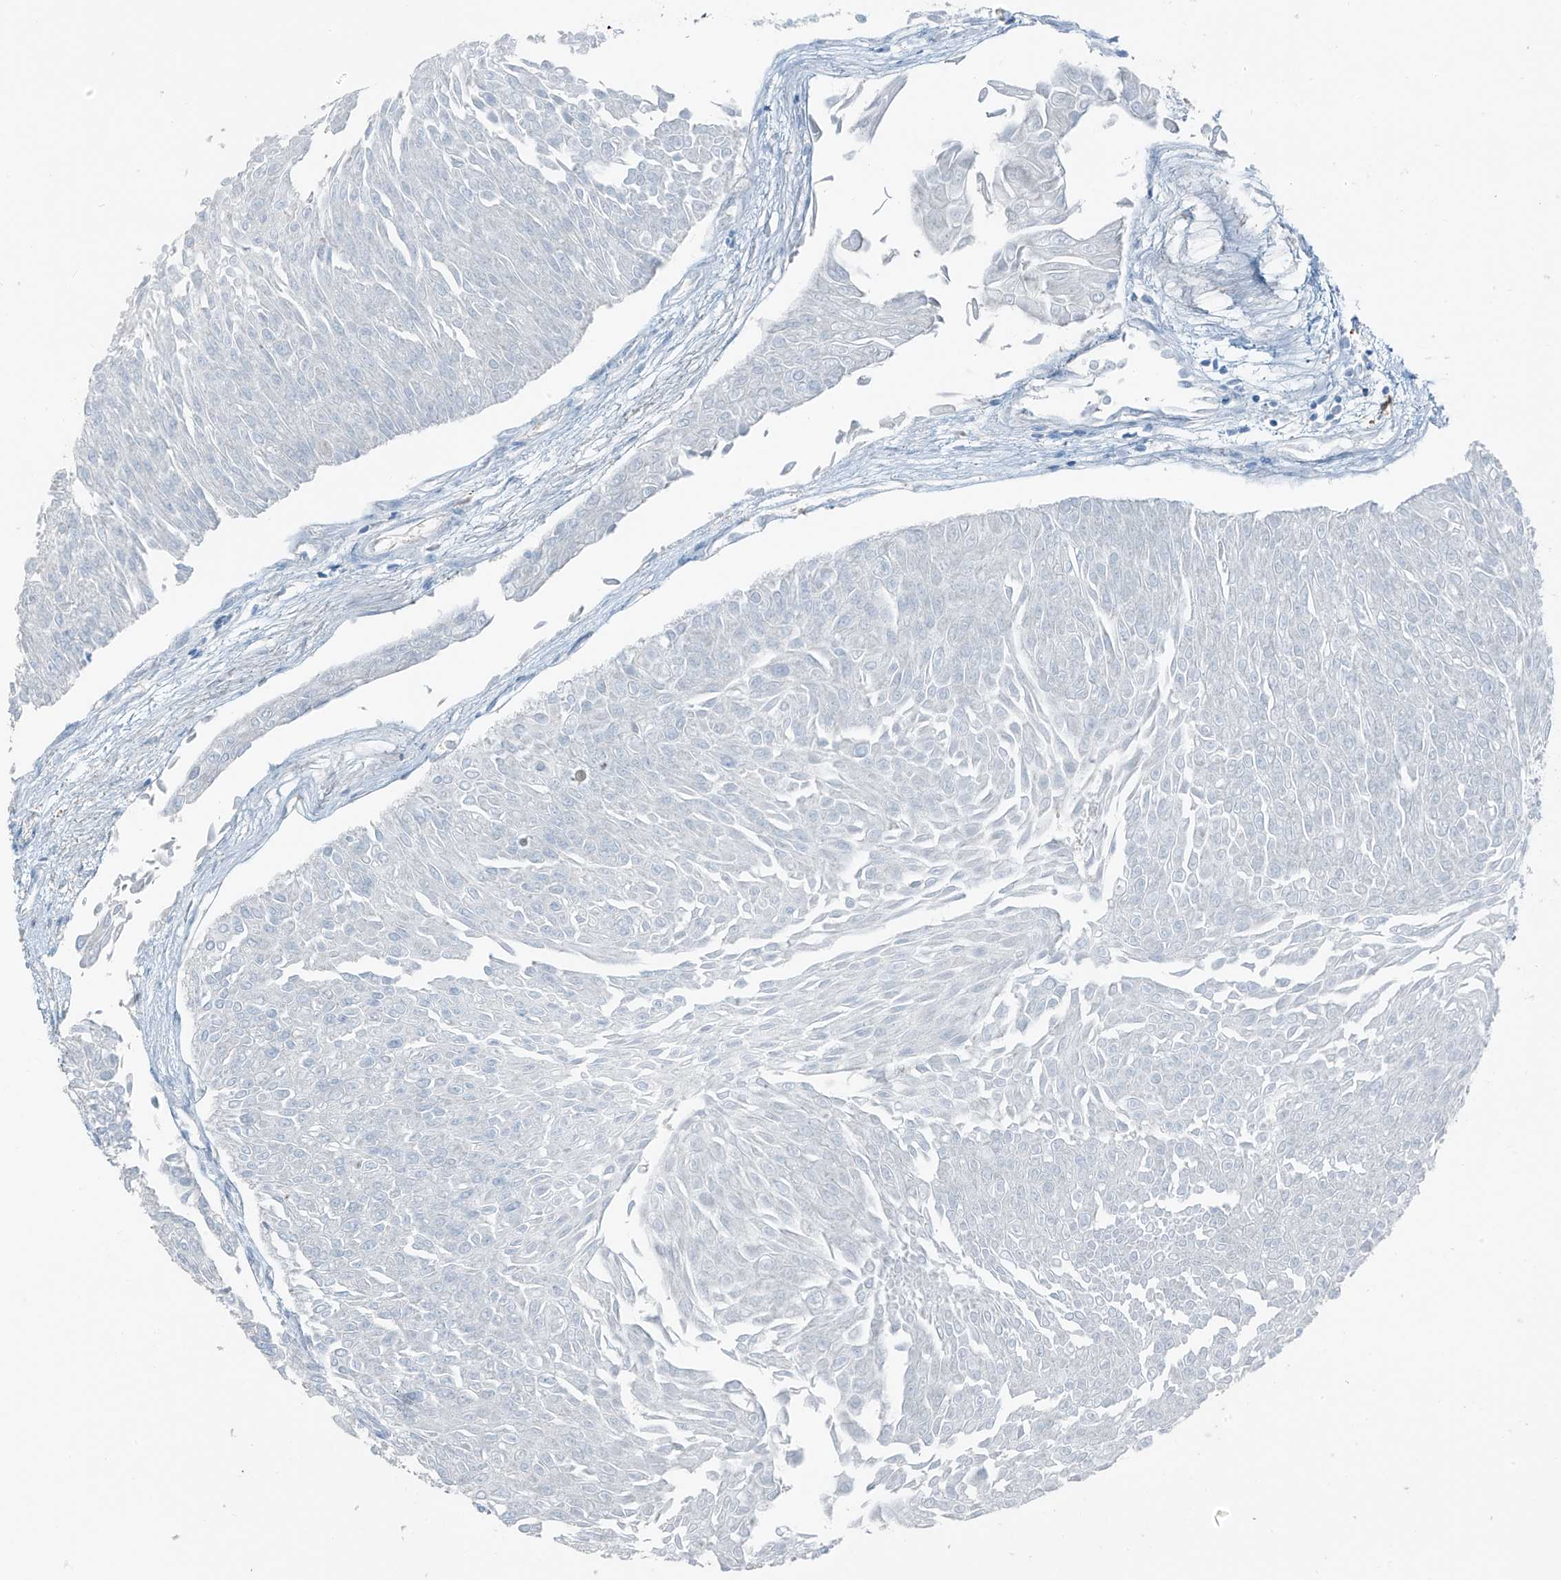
{"staining": {"intensity": "negative", "quantity": "none", "location": "none"}, "tissue": "urothelial cancer", "cell_type": "Tumor cells", "image_type": "cancer", "snomed": [{"axis": "morphology", "description": "Urothelial carcinoma, Low grade"}, {"axis": "topography", "description": "Urinary bladder"}], "caption": "Immunohistochemistry of urothelial carcinoma (low-grade) reveals no staining in tumor cells.", "gene": "SLC12A6", "patient": {"sex": "male", "age": 67}}